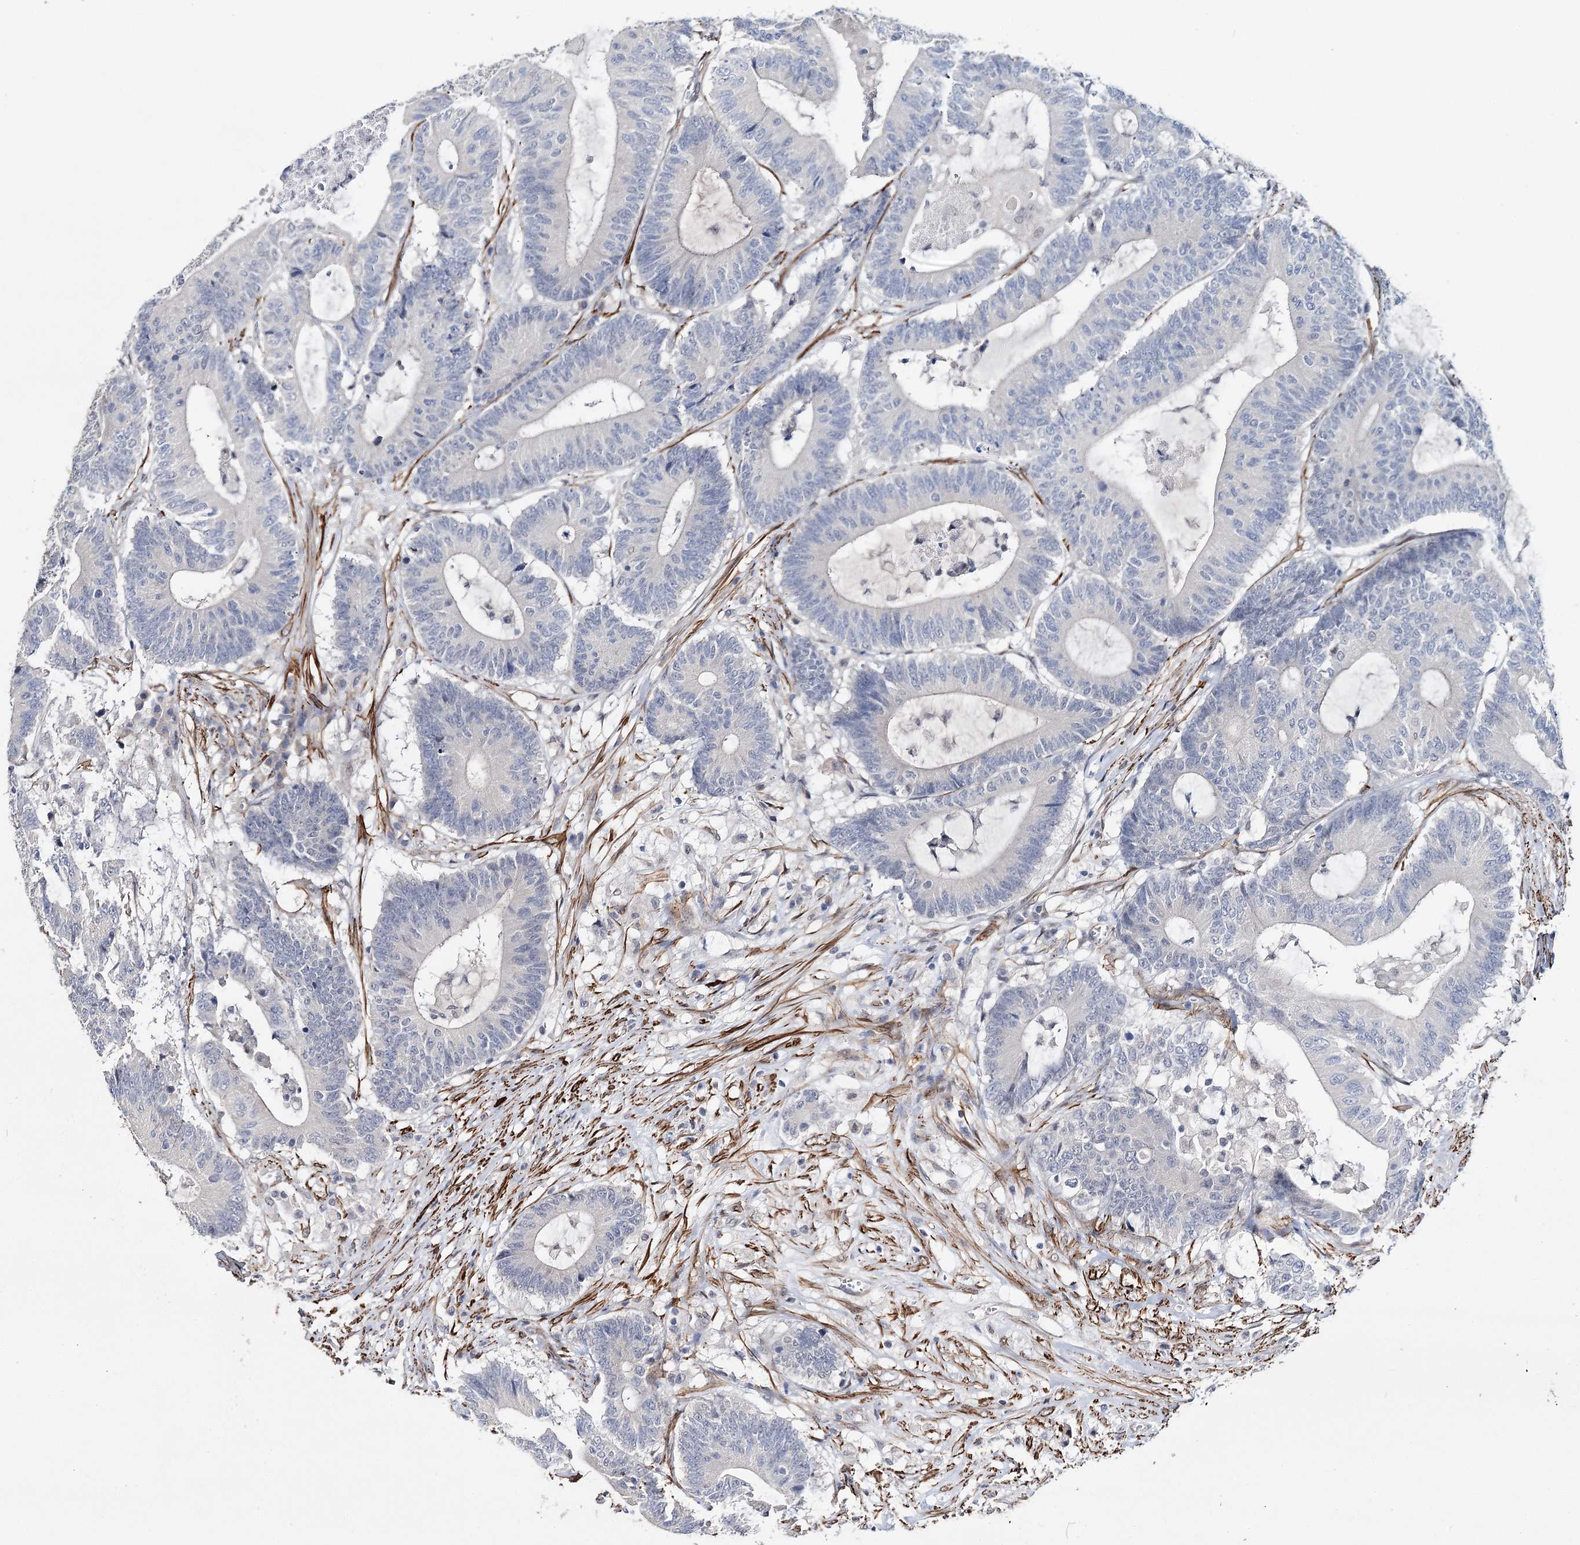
{"staining": {"intensity": "negative", "quantity": "none", "location": "none"}, "tissue": "colorectal cancer", "cell_type": "Tumor cells", "image_type": "cancer", "snomed": [{"axis": "morphology", "description": "Adenocarcinoma, NOS"}, {"axis": "topography", "description": "Colon"}], "caption": "There is no significant staining in tumor cells of adenocarcinoma (colorectal). (DAB immunohistochemistry with hematoxylin counter stain).", "gene": "CFAP46", "patient": {"sex": "female", "age": 84}}